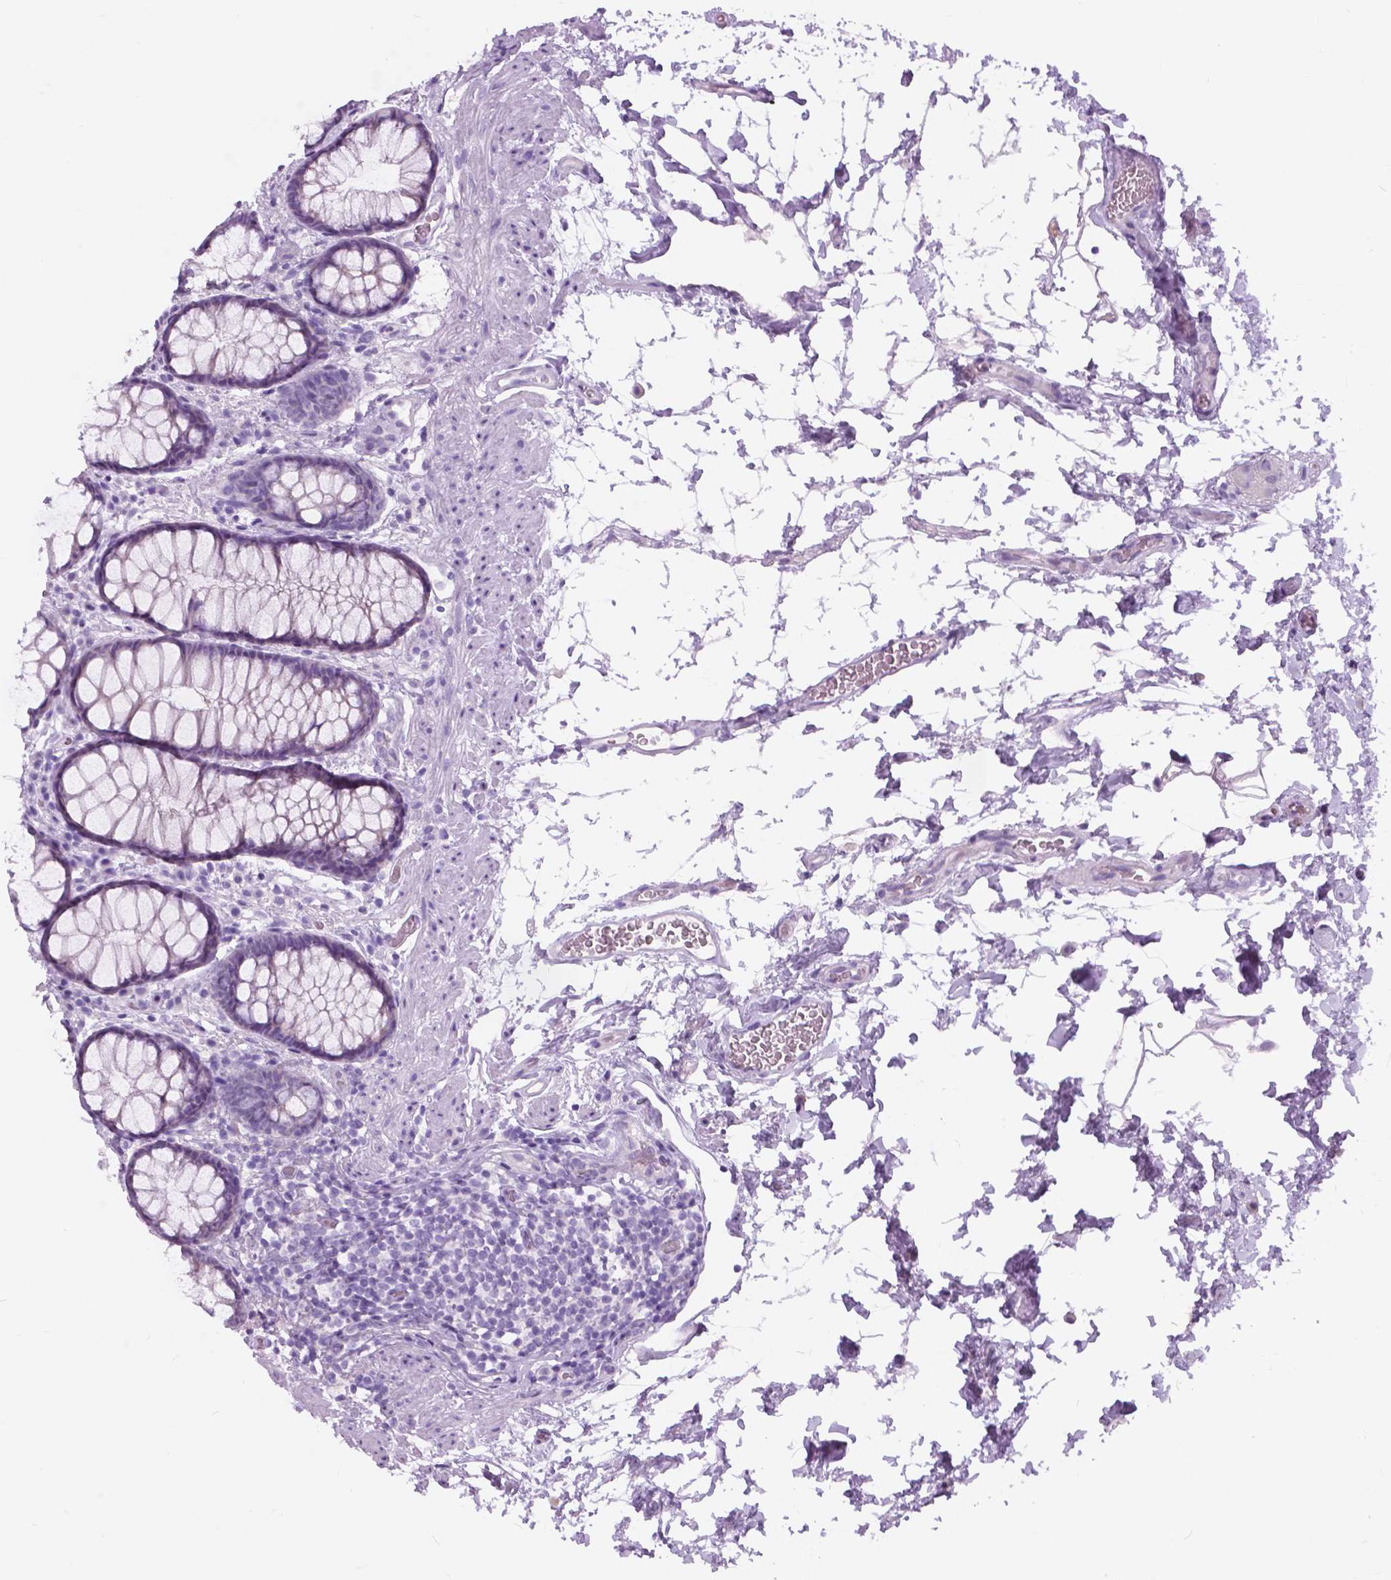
{"staining": {"intensity": "negative", "quantity": "none", "location": "none"}, "tissue": "rectum", "cell_type": "Glandular cells", "image_type": "normal", "snomed": [{"axis": "morphology", "description": "Normal tissue, NOS"}, {"axis": "topography", "description": "Rectum"}], "caption": "A high-resolution micrograph shows IHC staining of unremarkable rectum, which displays no significant positivity in glandular cells.", "gene": "TP53TG5", "patient": {"sex": "female", "age": 62}}